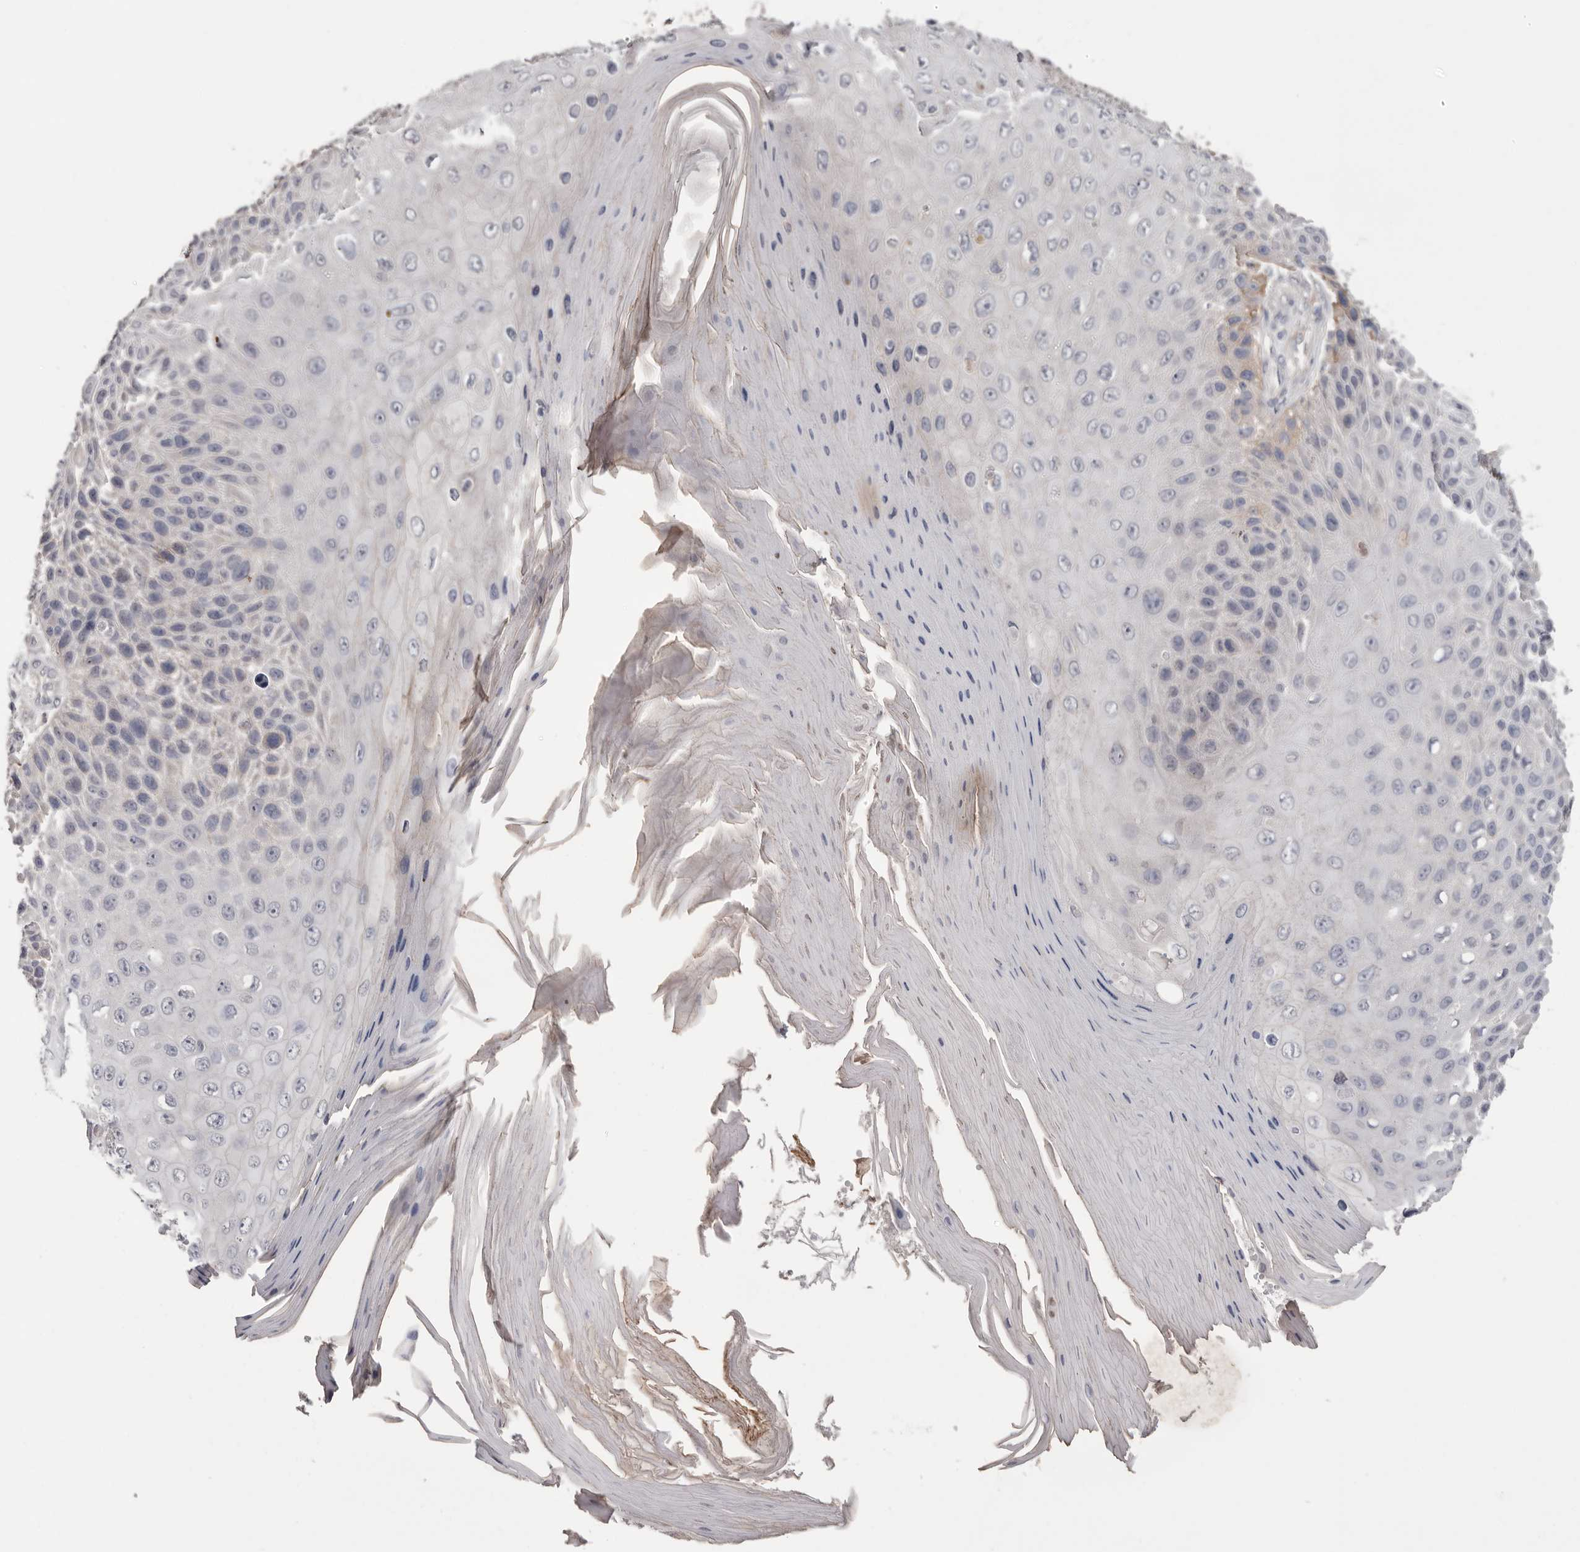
{"staining": {"intensity": "negative", "quantity": "none", "location": "none"}, "tissue": "skin cancer", "cell_type": "Tumor cells", "image_type": "cancer", "snomed": [{"axis": "morphology", "description": "Squamous cell carcinoma, NOS"}, {"axis": "topography", "description": "Skin"}], "caption": "The histopathology image demonstrates no significant positivity in tumor cells of squamous cell carcinoma (skin). The staining was performed using DAB (3,3'-diaminobenzidine) to visualize the protein expression in brown, while the nuclei were stained in blue with hematoxylin (Magnification: 20x).", "gene": "MMACHC", "patient": {"sex": "female", "age": 88}}